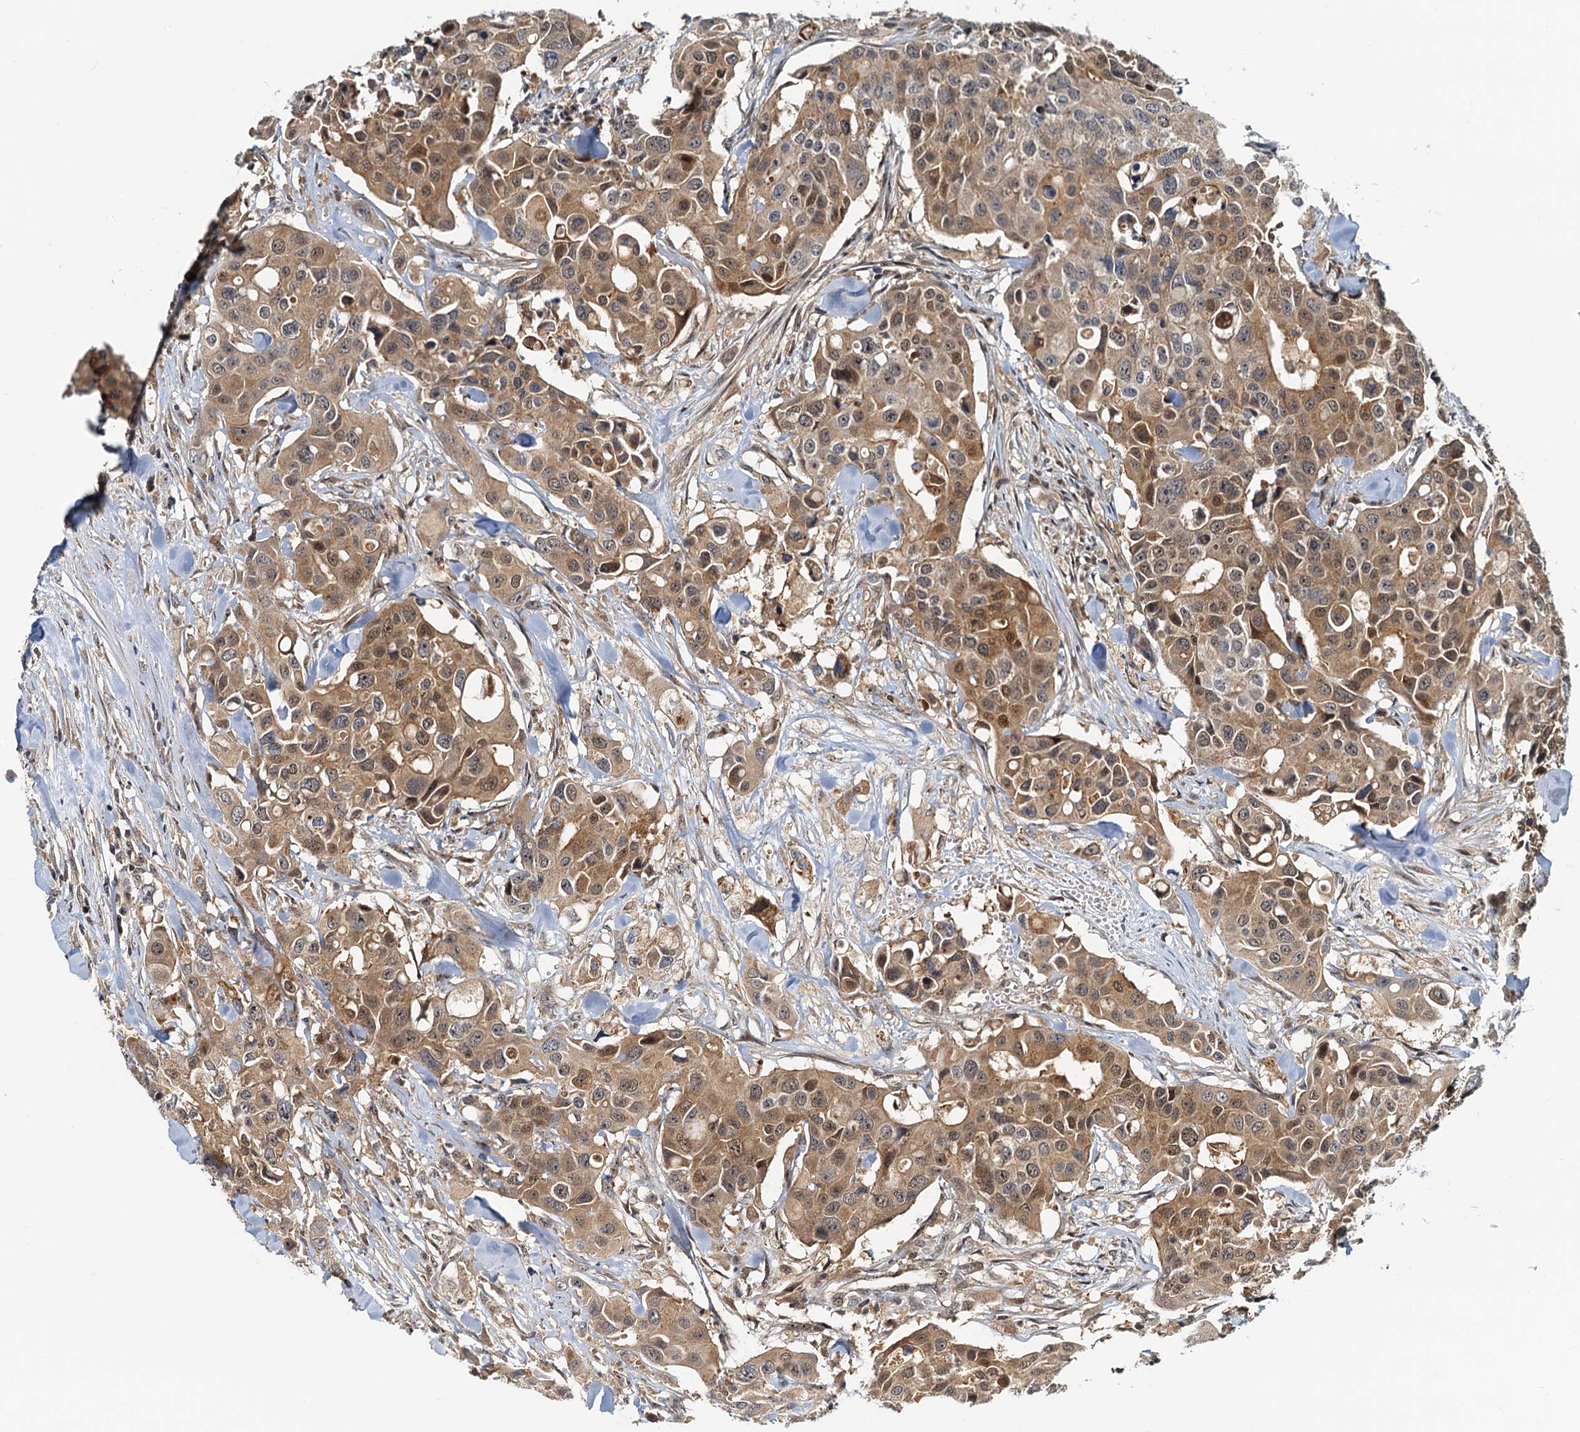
{"staining": {"intensity": "moderate", "quantity": ">75%", "location": "cytoplasmic/membranous"}, "tissue": "colorectal cancer", "cell_type": "Tumor cells", "image_type": "cancer", "snomed": [{"axis": "morphology", "description": "Adenocarcinoma, NOS"}, {"axis": "topography", "description": "Colon"}], "caption": "Moderate cytoplasmic/membranous positivity for a protein is identified in about >75% of tumor cells of colorectal adenocarcinoma using immunohistochemistry.", "gene": "TOLLIP", "patient": {"sex": "male", "age": 77}}